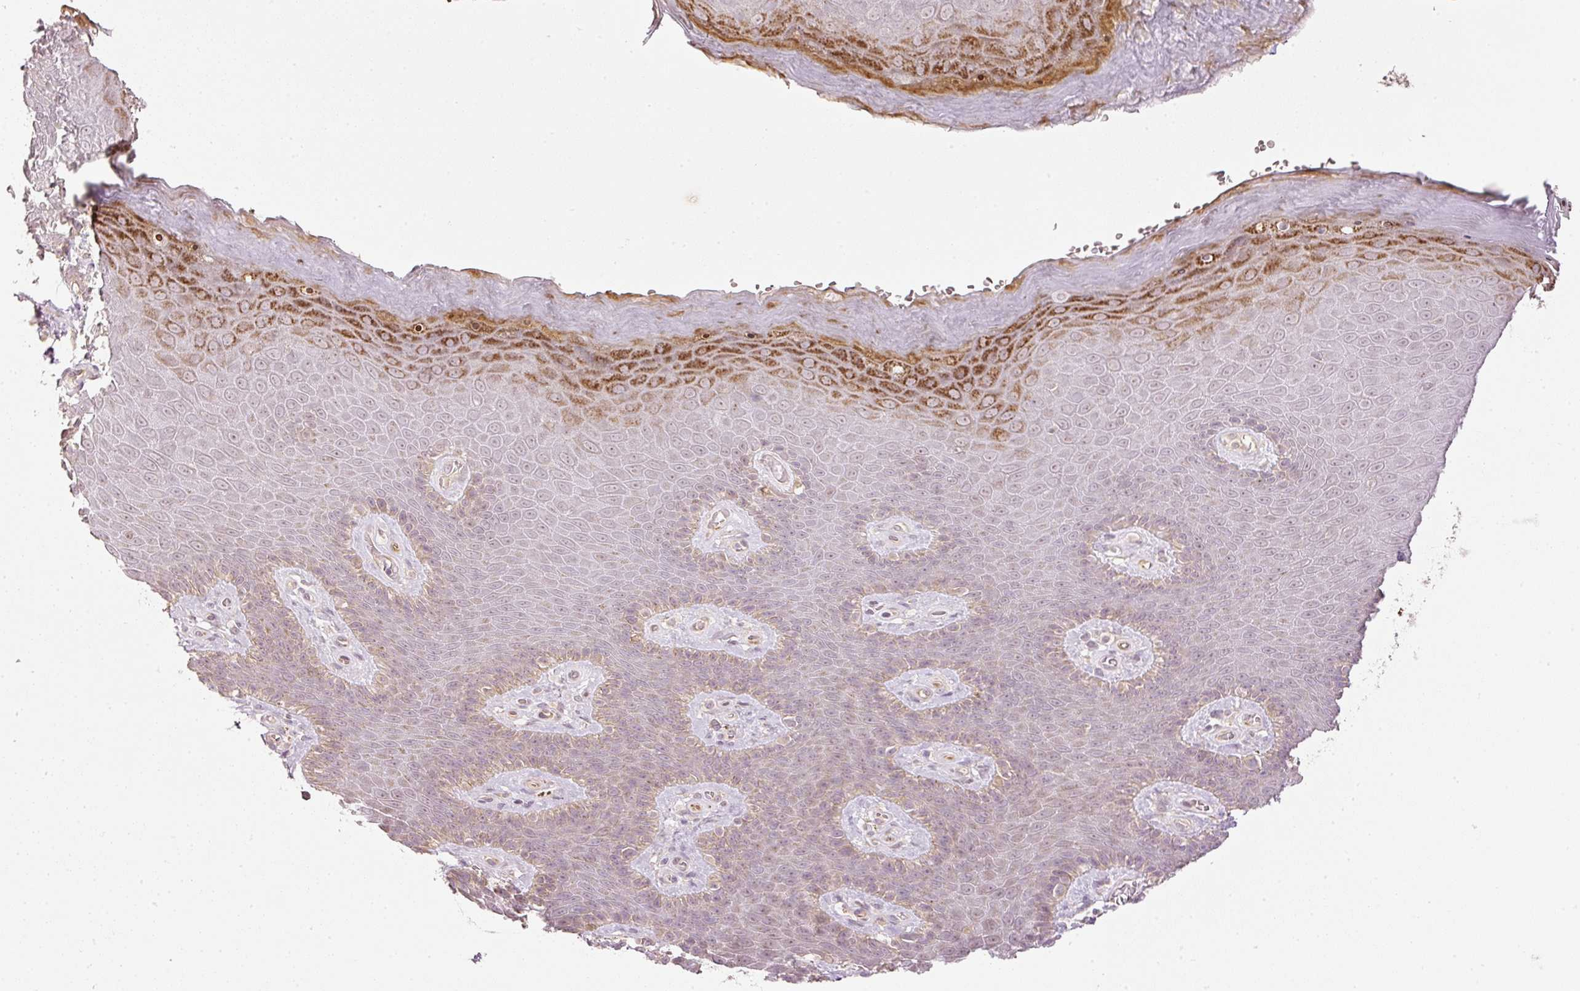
{"staining": {"intensity": "strong", "quantity": "<25%", "location": "cytoplasmic/membranous"}, "tissue": "skin", "cell_type": "Epidermal cells", "image_type": "normal", "snomed": [{"axis": "morphology", "description": "Normal tissue, NOS"}, {"axis": "topography", "description": "Anal"}, {"axis": "topography", "description": "Peripheral nerve tissue"}], "caption": "Benign skin exhibits strong cytoplasmic/membranous staining in about <25% of epidermal cells The staining was performed using DAB (3,3'-diaminobenzidine), with brown indicating positive protein expression. Nuclei are stained blue with hematoxylin..", "gene": "CDC20B", "patient": {"sex": "male", "age": 53}}